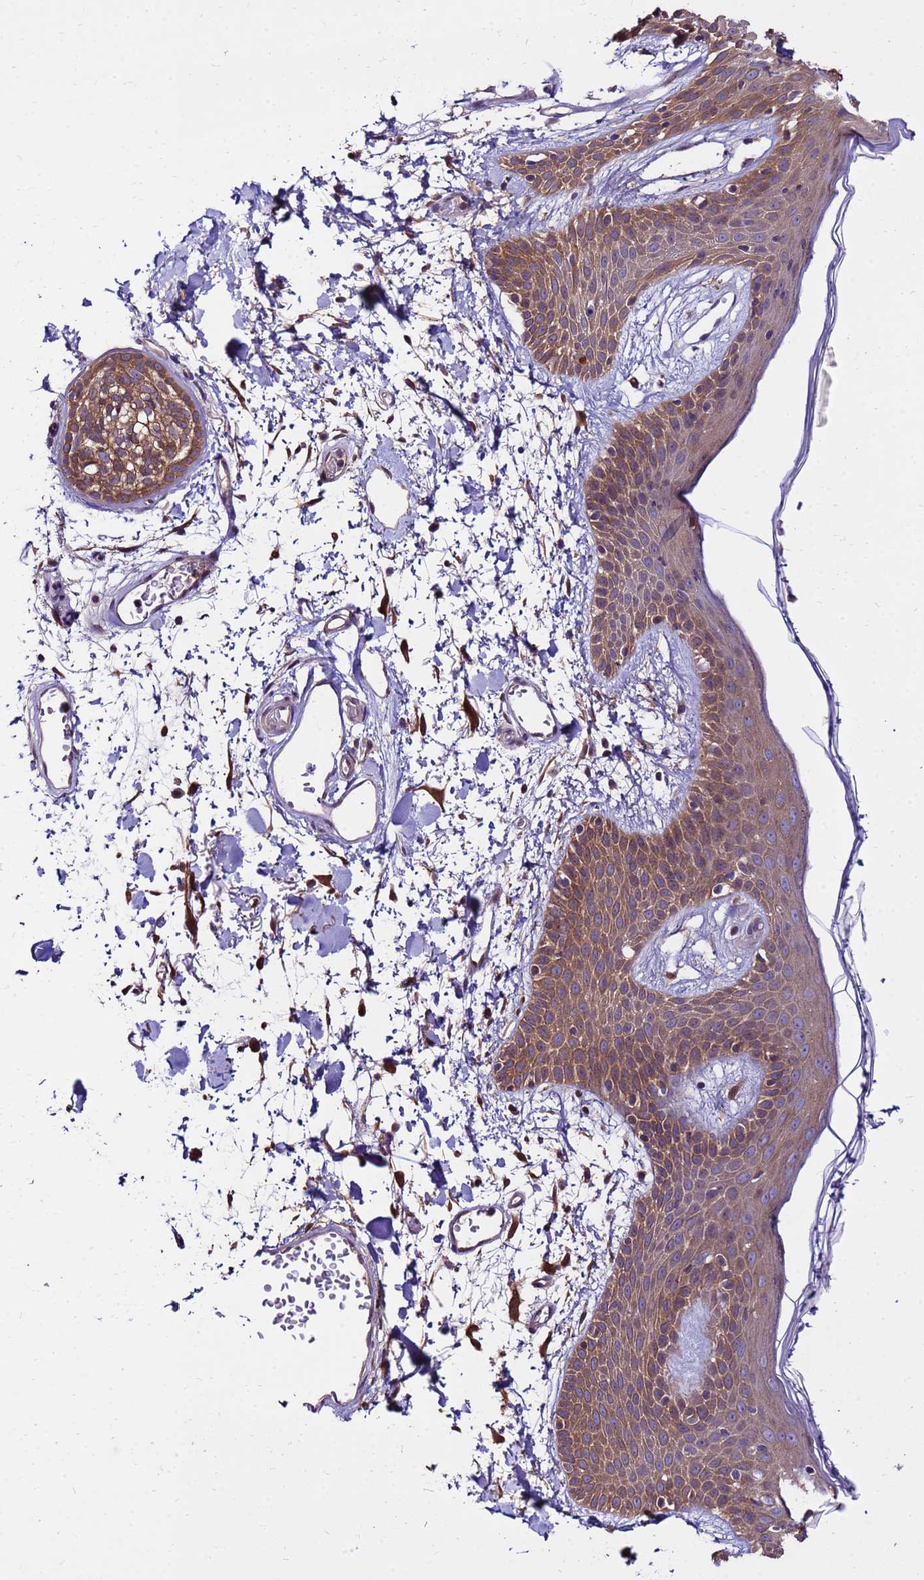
{"staining": {"intensity": "strong", "quantity": "25%-75%", "location": "cytoplasmic/membranous"}, "tissue": "skin", "cell_type": "Fibroblasts", "image_type": "normal", "snomed": [{"axis": "morphology", "description": "Normal tissue, NOS"}, {"axis": "topography", "description": "Skin"}], "caption": "Normal skin was stained to show a protein in brown. There is high levels of strong cytoplasmic/membranous staining in approximately 25%-75% of fibroblasts.", "gene": "GET3", "patient": {"sex": "male", "age": 79}}